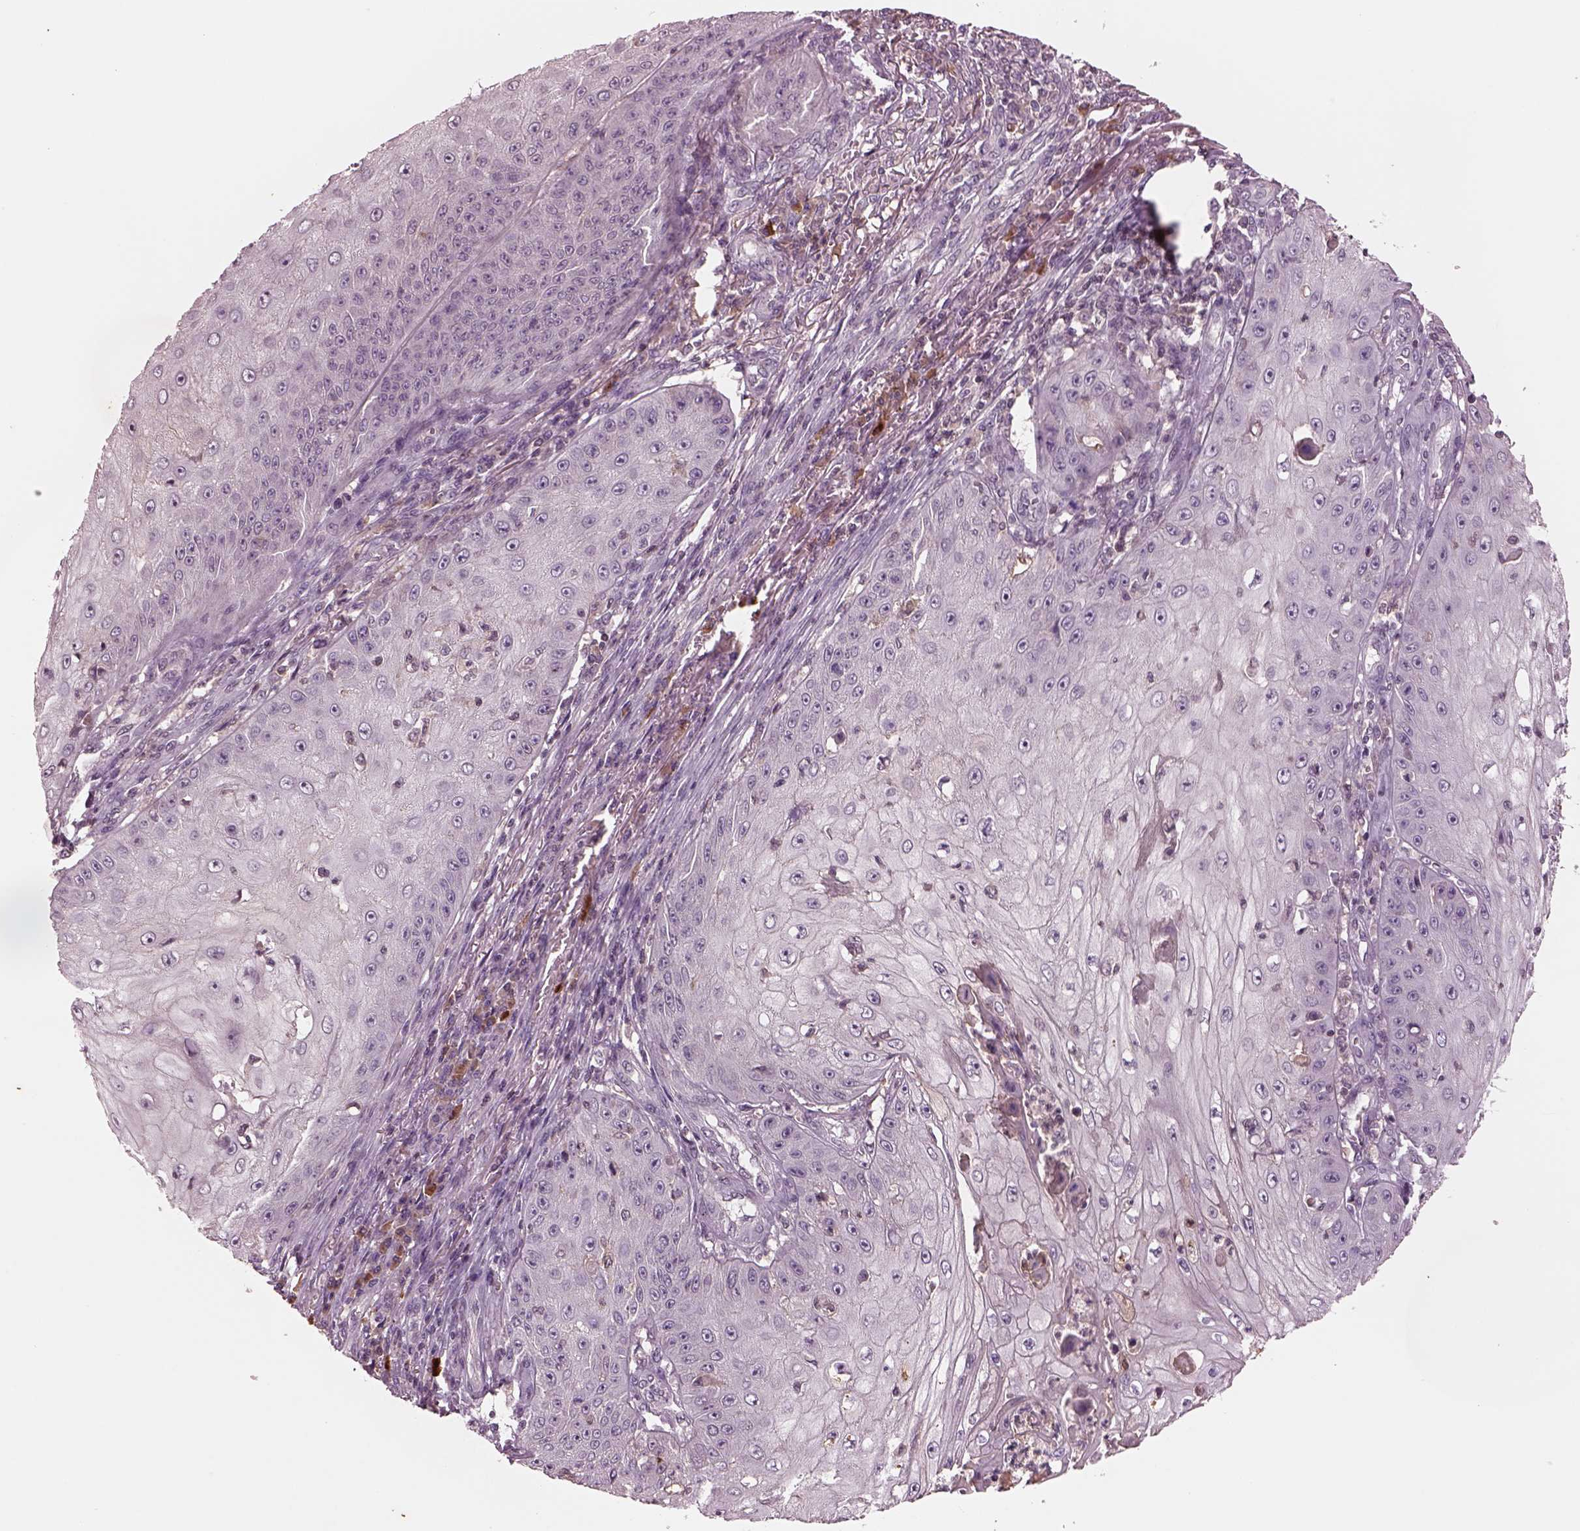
{"staining": {"intensity": "negative", "quantity": "none", "location": "none"}, "tissue": "skin cancer", "cell_type": "Tumor cells", "image_type": "cancer", "snomed": [{"axis": "morphology", "description": "Squamous cell carcinoma, NOS"}, {"axis": "topography", "description": "Skin"}], "caption": "DAB (3,3'-diaminobenzidine) immunohistochemical staining of human skin cancer reveals no significant expression in tumor cells.", "gene": "PTX4", "patient": {"sex": "male", "age": 70}}